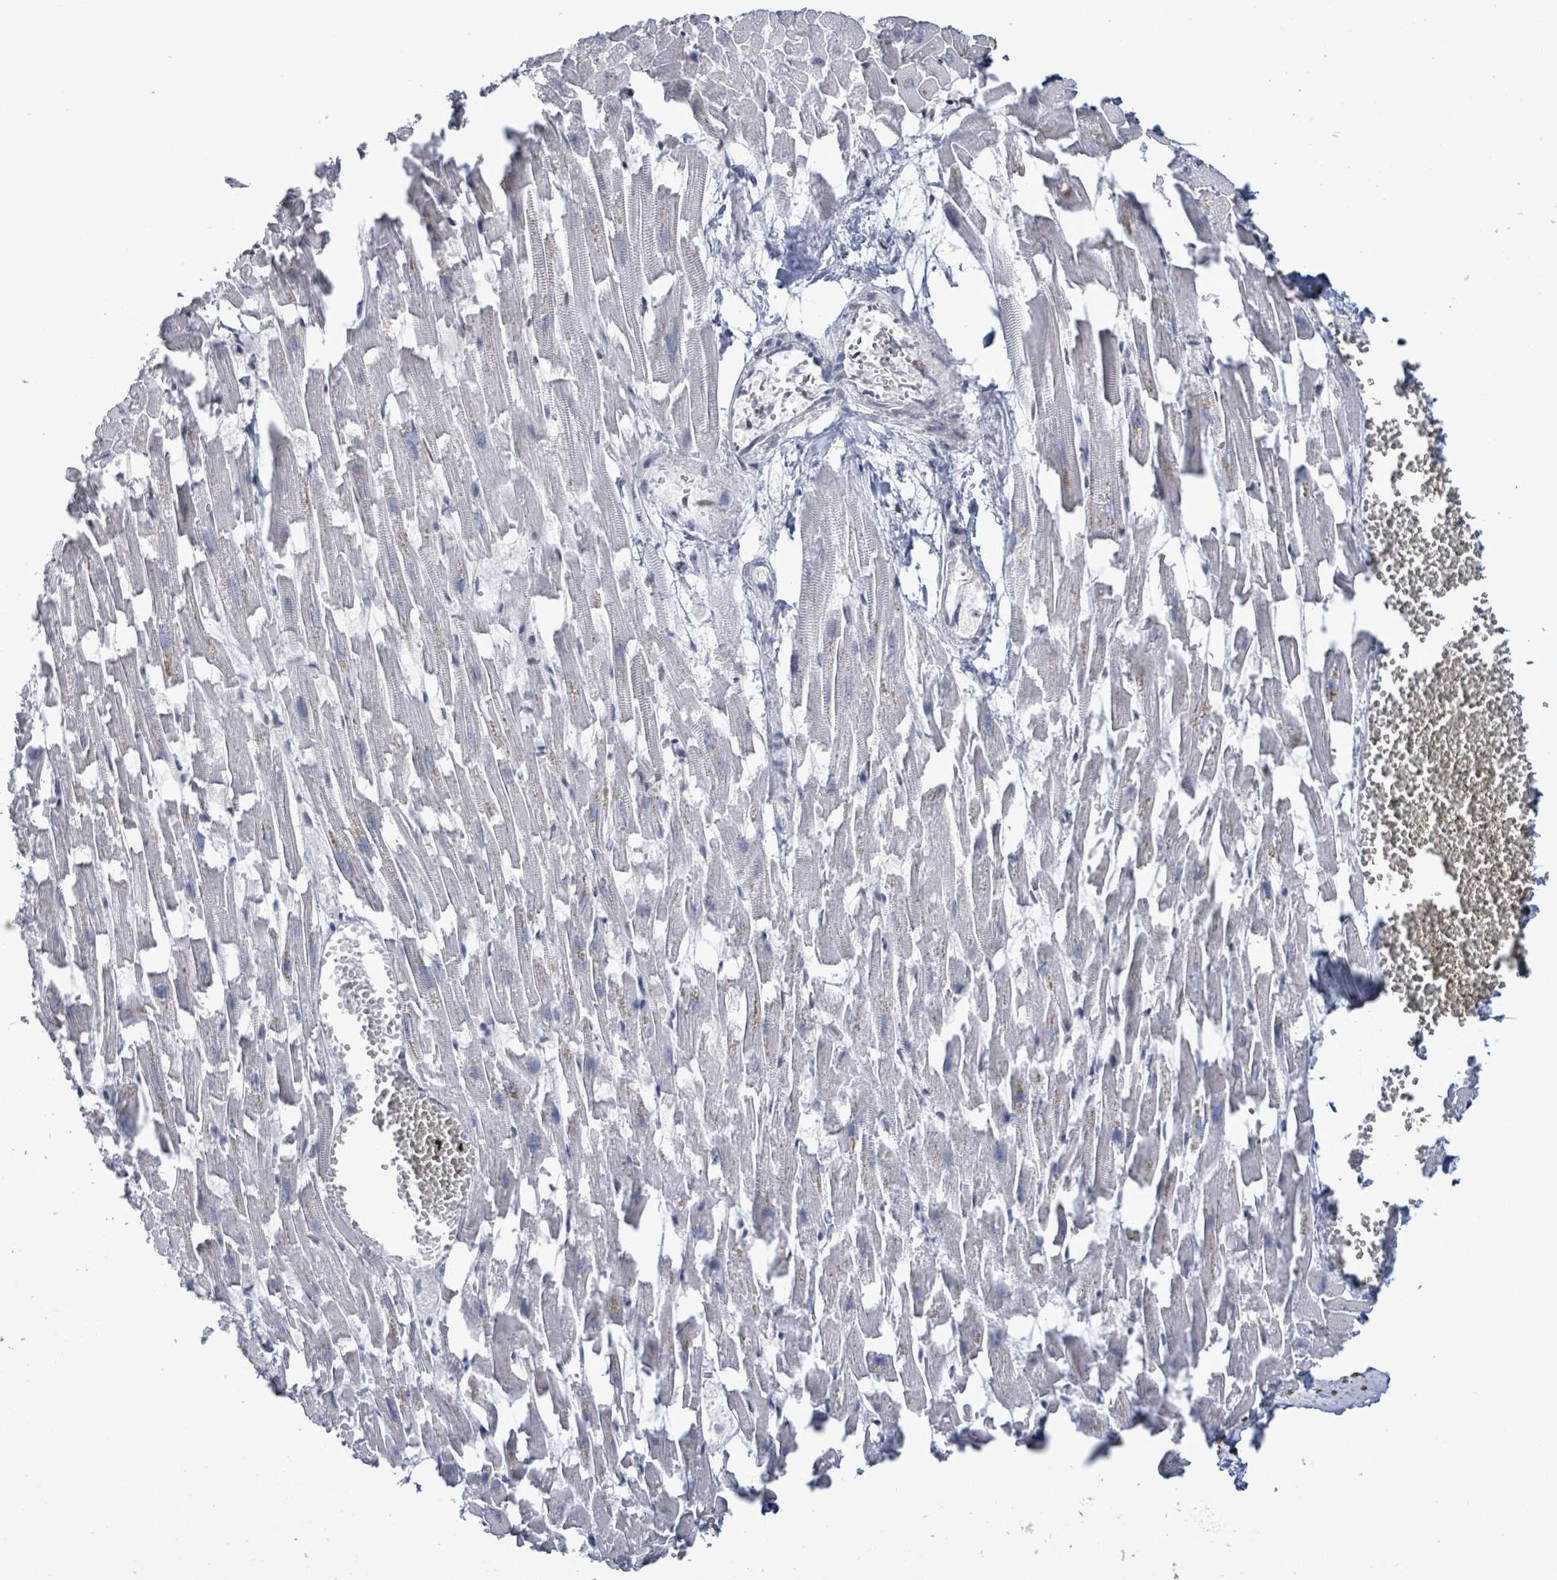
{"staining": {"intensity": "weak", "quantity": "25%-75%", "location": "nuclear"}, "tissue": "heart muscle", "cell_type": "Cardiomyocytes", "image_type": "normal", "snomed": [{"axis": "morphology", "description": "Normal tissue, NOS"}, {"axis": "topography", "description": "Heart"}], "caption": "There is low levels of weak nuclear expression in cardiomyocytes of benign heart muscle, as demonstrated by immunohistochemical staining (brown color).", "gene": "SAMD14", "patient": {"sex": "female", "age": 64}}